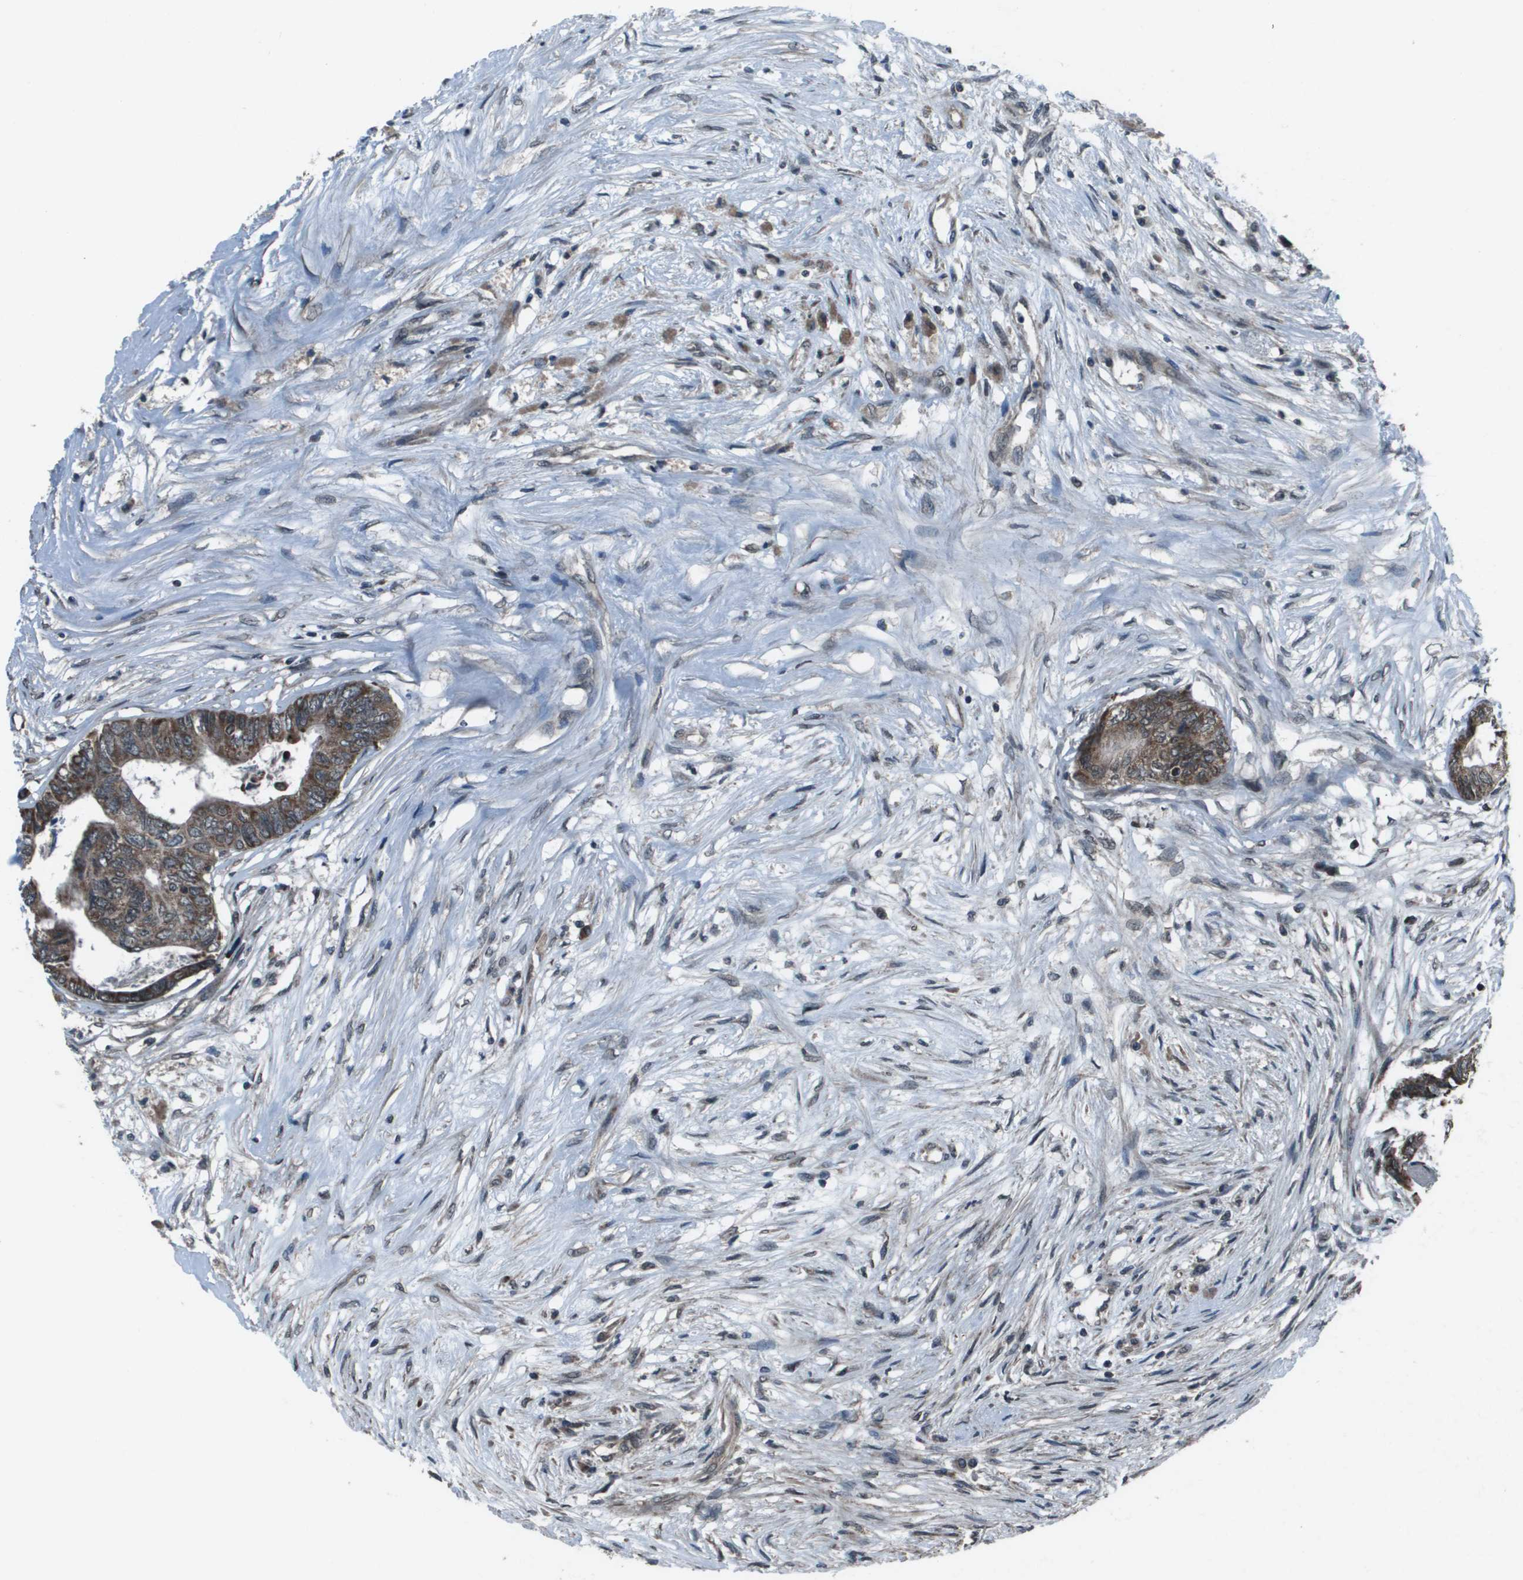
{"staining": {"intensity": "strong", "quantity": ">75%", "location": "cytoplasmic/membranous"}, "tissue": "colorectal cancer", "cell_type": "Tumor cells", "image_type": "cancer", "snomed": [{"axis": "morphology", "description": "Adenocarcinoma, NOS"}, {"axis": "topography", "description": "Rectum"}], "caption": "Protein expression analysis of human adenocarcinoma (colorectal) reveals strong cytoplasmic/membranous staining in about >75% of tumor cells.", "gene": "PPFIA1", "patient": {"sex": "male", "age": 63}}